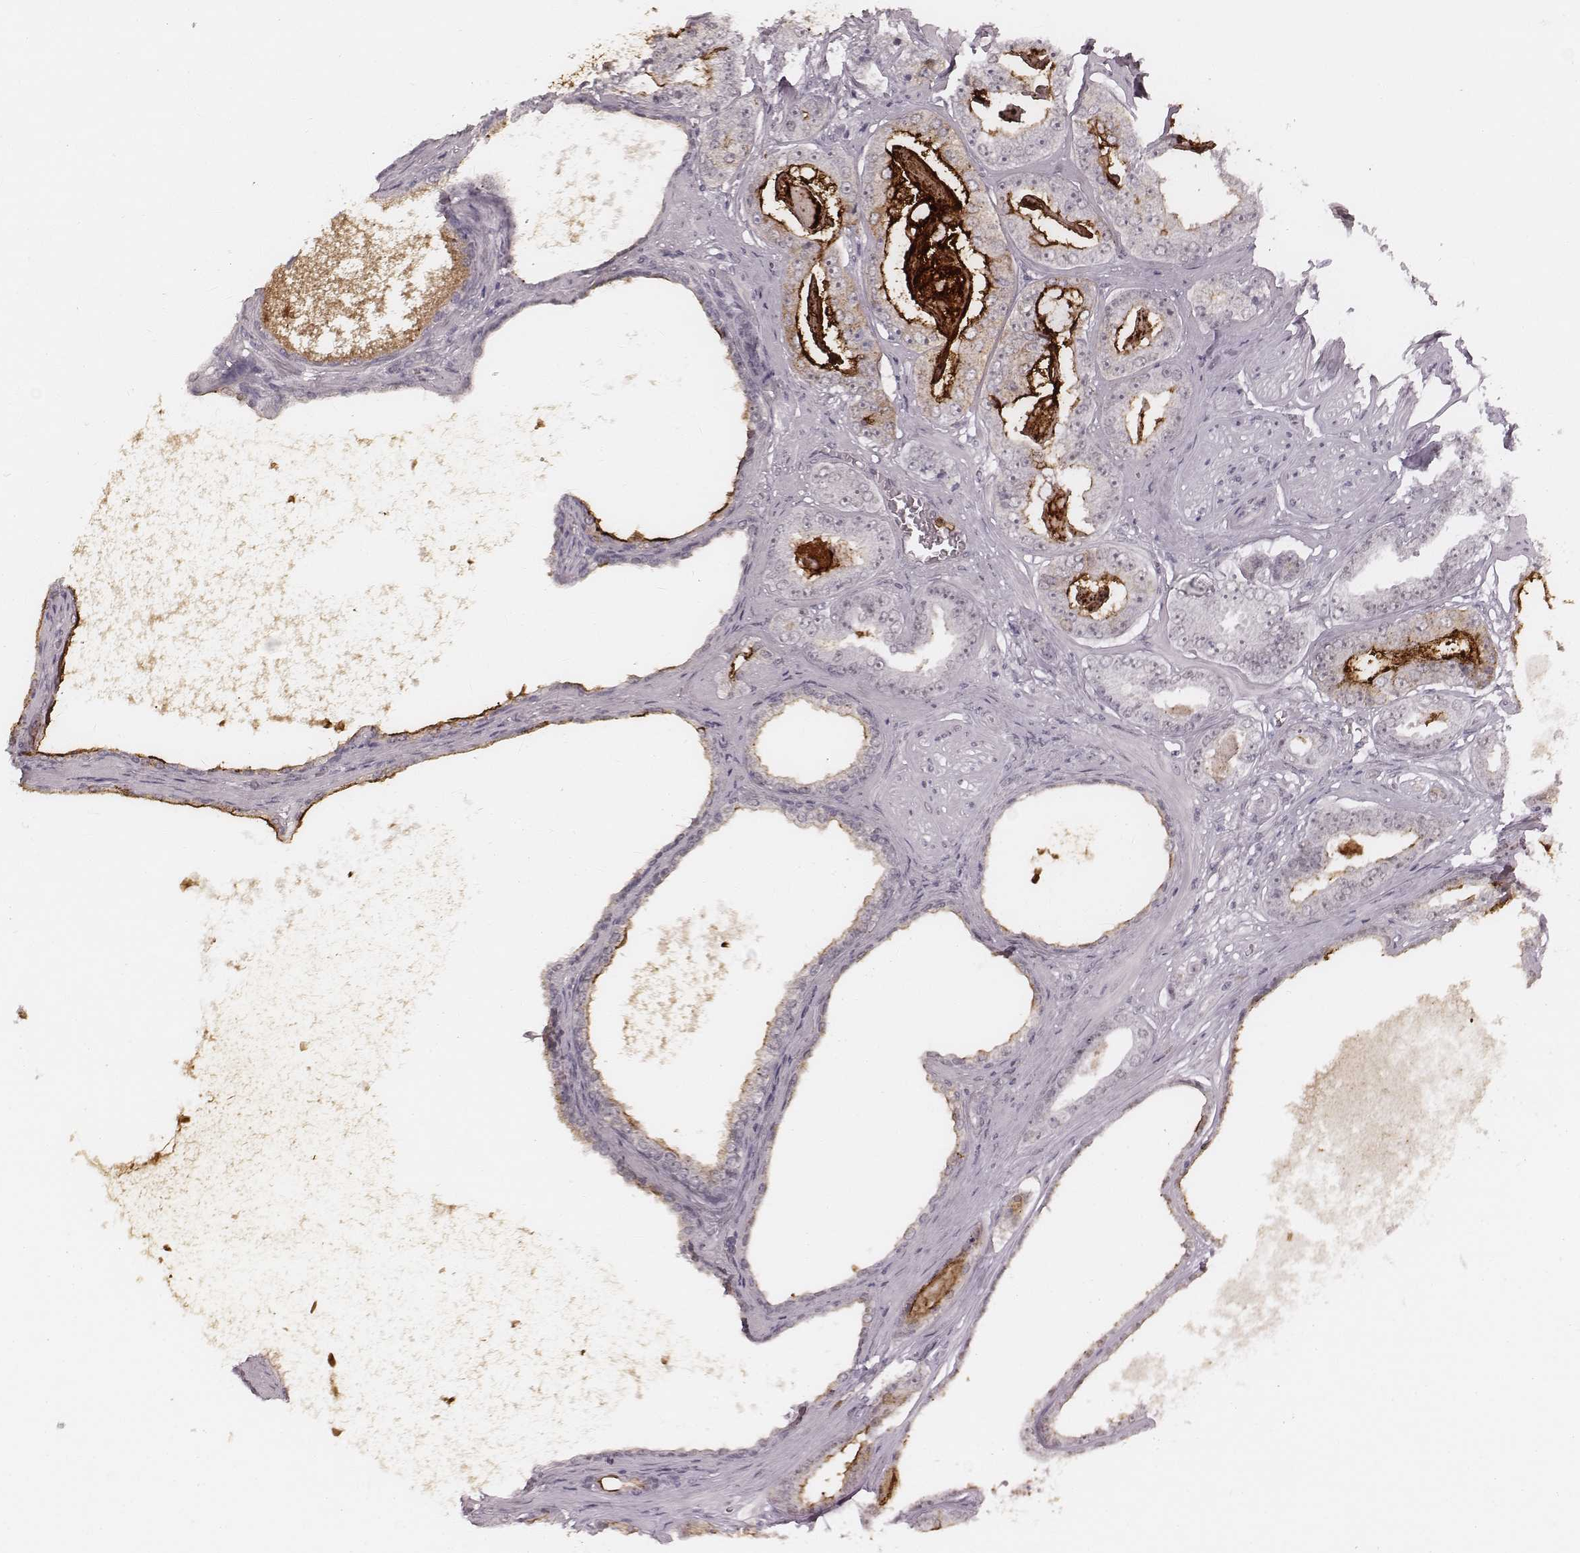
{"staining": {"intensity": "moderate", "quantity": "<25%", "location": "cytoplasmic/membranous"}, "tissue": "prostate cancer", "cell_type": "Tumor cells", "image_type": "cancer", "snomed": [{"axis": "morphology", "description": "Adenocarcinoma, NOS"}, {"axis": "topography", "description": "Prostate"}], "caption": "Prostate cancer stained with a protein marker reveals moderate staining in tumor cells.", "gene": "KITLG", "patient": {"sex": "male", "age": 64}}